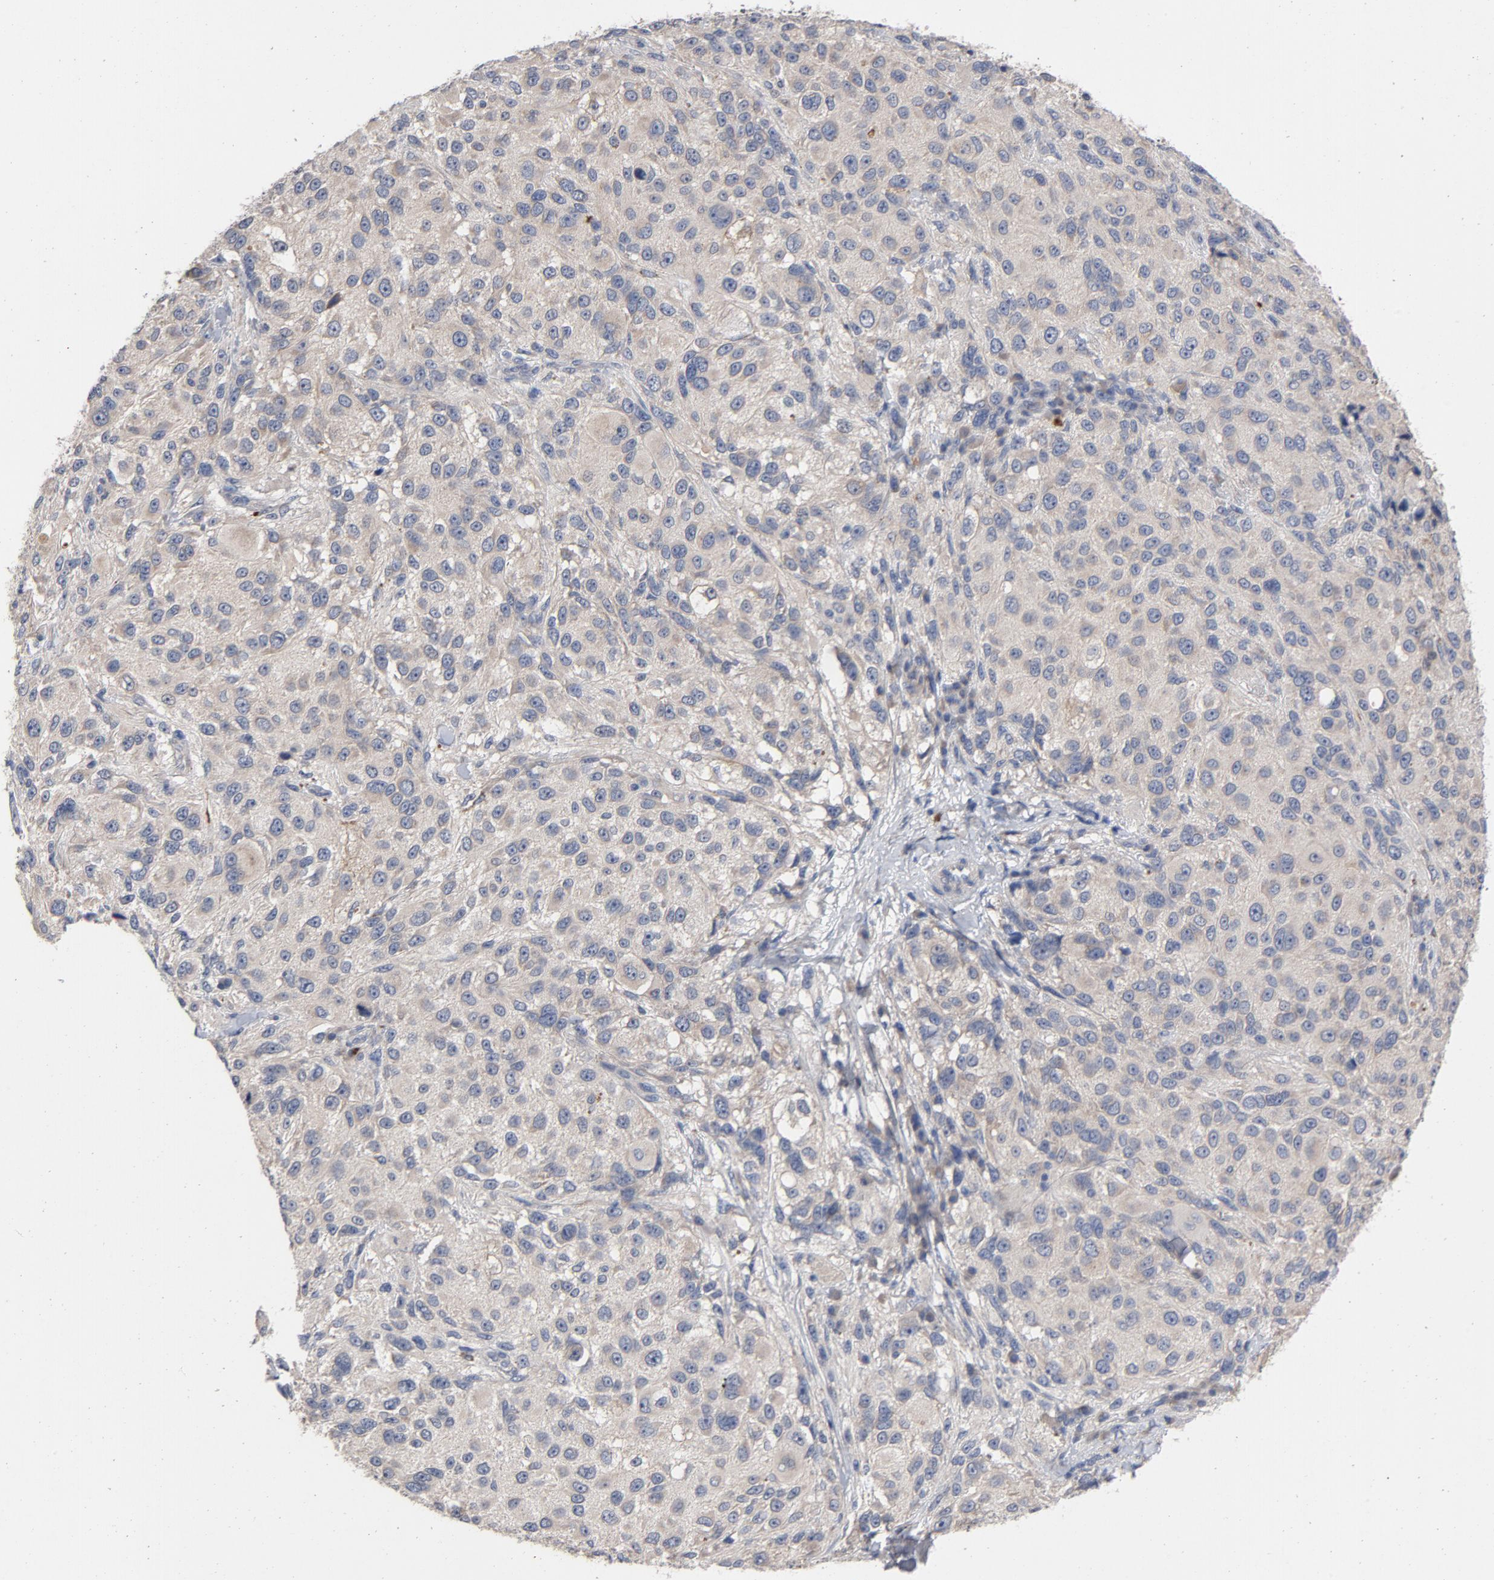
{"staining": {"intensity": "weak", "quantity": ">75%", "location": "cytoplasmic/membranous"}, "tissue": "melanoma", "cell_type": "Tumor cells", "image_type": "cancer", "snomed": [{"axis": "morphology", "description": "Necrosis, NOS"}, {"axis": "morphology", "description": "Malignant melanoma, NOS"}, {"axis": "topography", "description": "Skin"}], "caption": "Immunohistochemical staining of human malignant melanoma shows weak cytoplasmic/membranous protein expression in about >75% of tumor cells.", "gene": "CCDC134", "patient": {"sex": "female", "age": 87}}